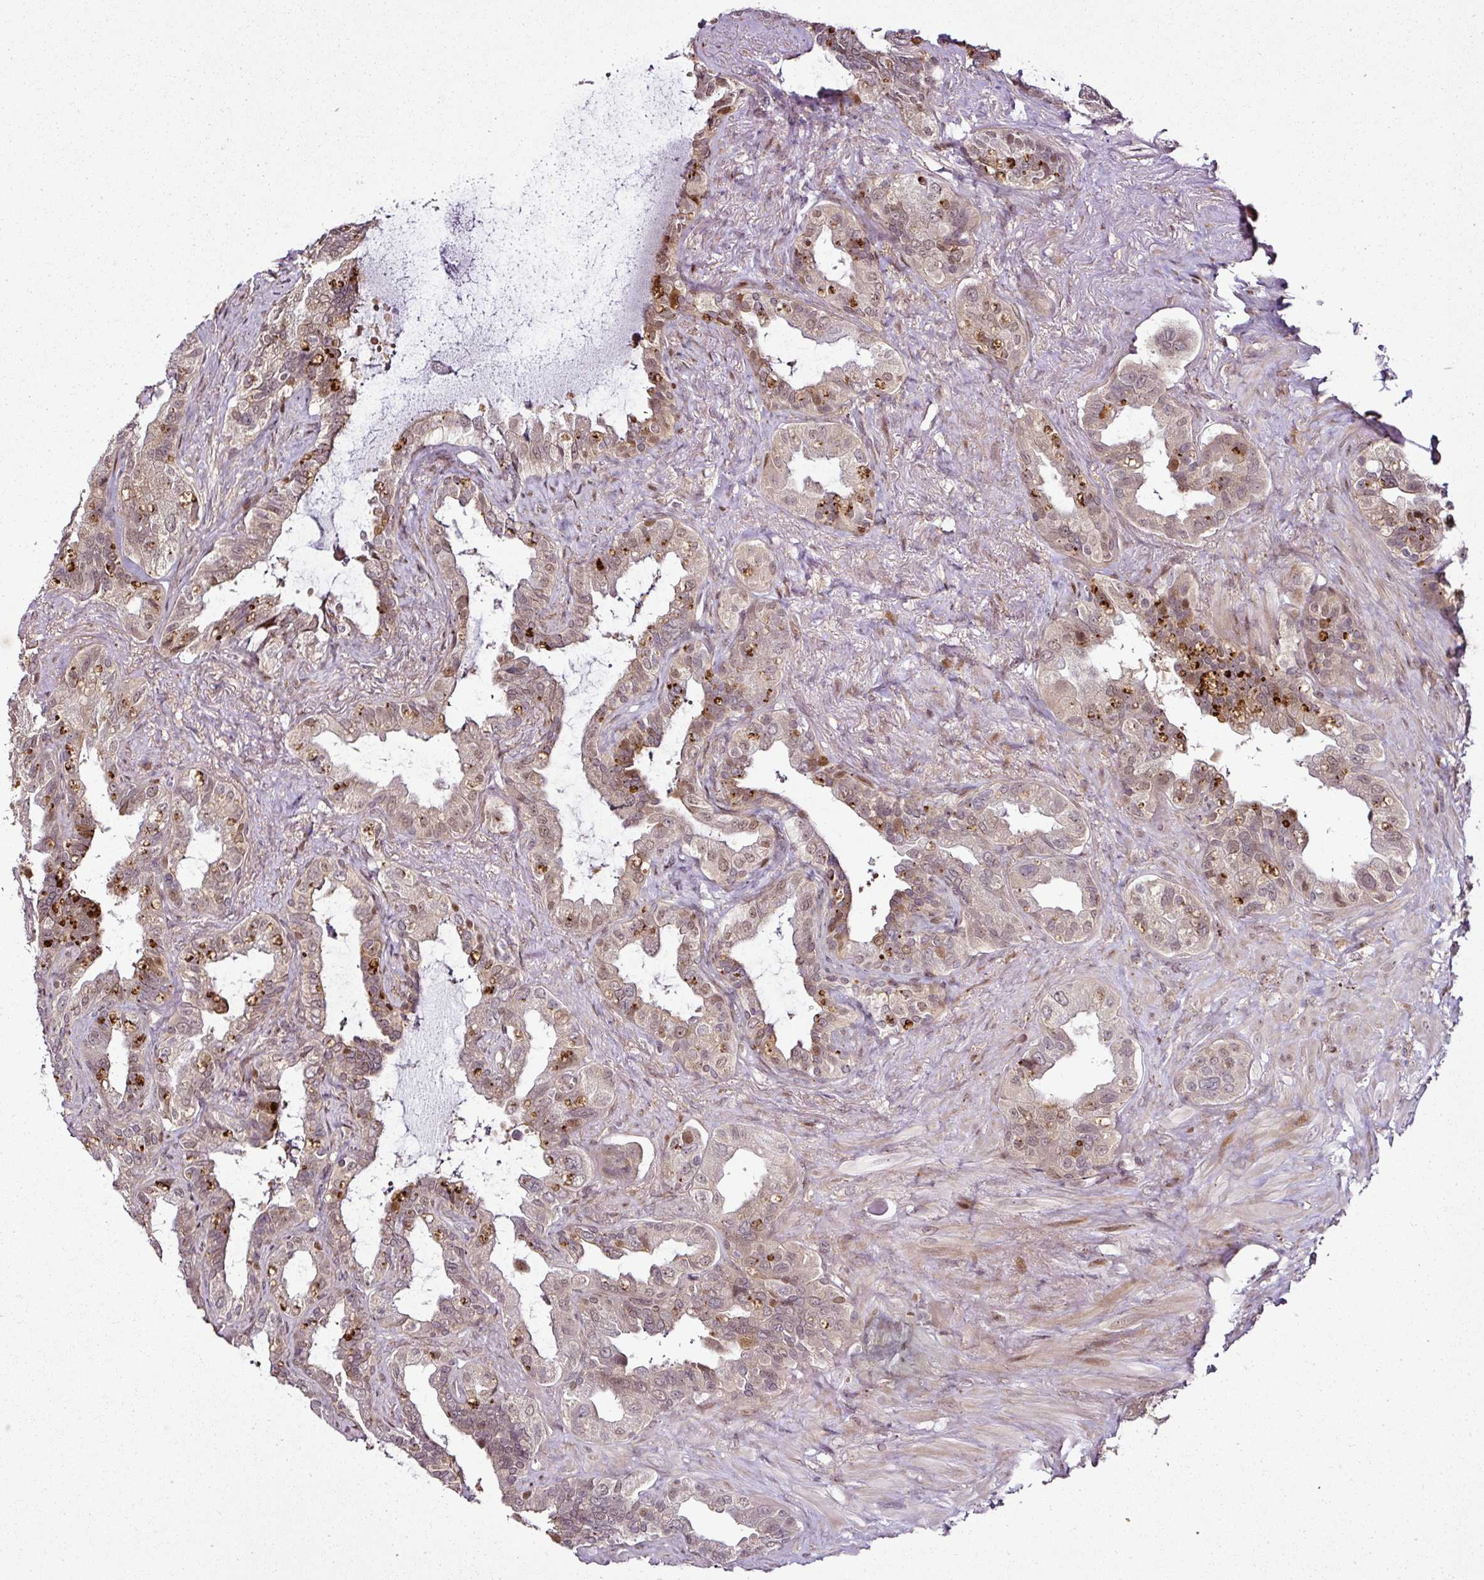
{"staining": {"intensity": "moderate", "quantity": "<25%", "location": "cytoplasmic/membranous,nuclear"}, "tissue": "seminal vesicle", "cell_type": "Glandular cells", "image_type": "normal", "snomed": [{"axis": "morphology", "description": "Normal tissue, NOS"}, {"axis": "topography", "description": "Seminal veicle"}, {"axis": "topography", "description": "Peripheral nerve tissue"}], "caption": "This is an image of IHC staining of unremarkable seminal vesicle, which shows moderate expression in the cytoplasmic/membranous,nuclear of glandular cells.", "gene": "COPRS", "patient": {"sex": "male", "age": 76}}